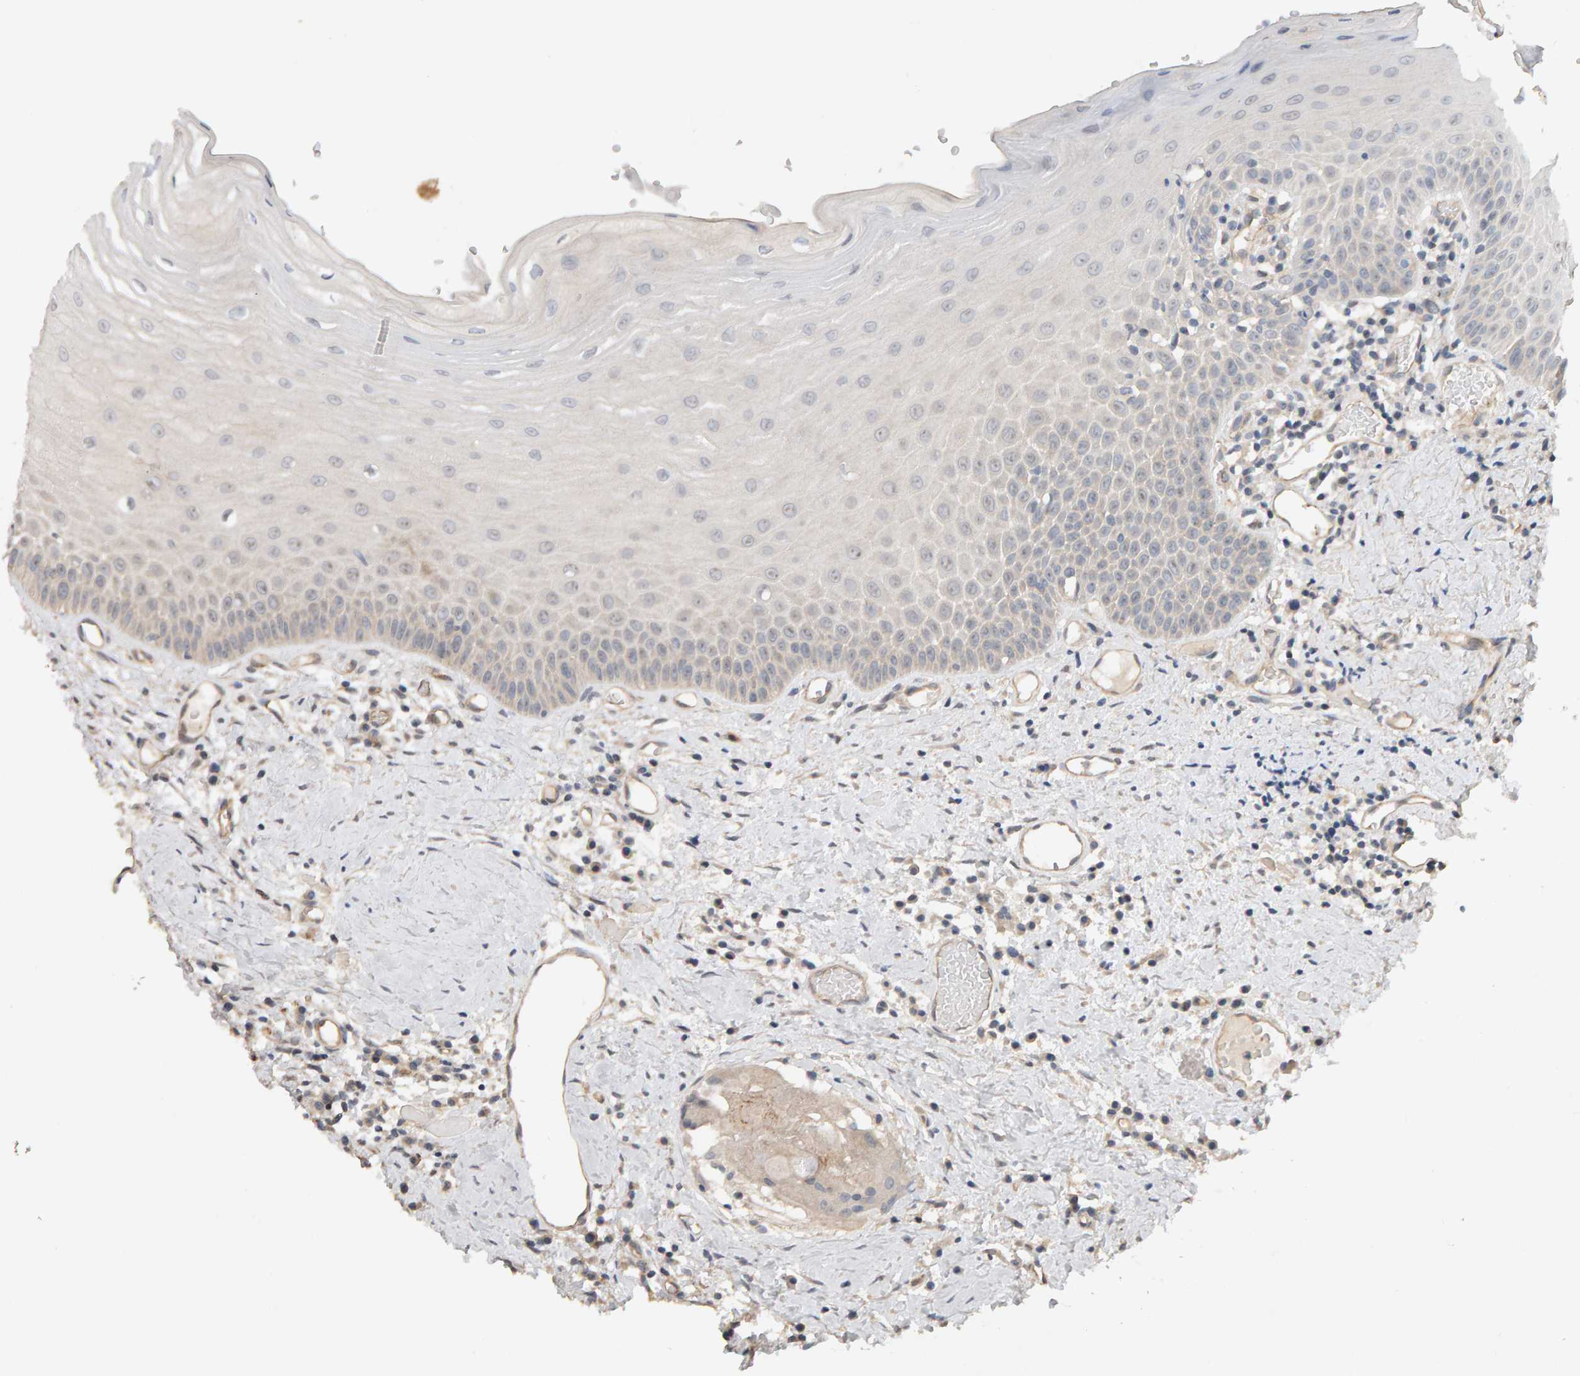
{"staining": {"intensity": "weak", "quantity": "<25%", "location": "cytoplasmic/membranous"}, "tissue": "oral mucosa", "cell_type": "Squamous epithelial cells", "image_type": "normal", "snomed": [{"axis": "morphology", "description": "Normal tissue, NOS"}, {"axis": "topography", "description": "Skeletal muscle"}, {"axis": "topography", "description": "Oral tissue"}, {"axis": "topography", "description": "Peripheral nerve tissue"}], "caption": "Immunohistochemistry (IHC) image of unremarkable human oral mucosa stained for a protein (brown), which reveals no positivity in squamous epithelial cells. (DAB (3,3'-diaminobenzidine) immunohistochemistry visualized using brightfield microscopy, high magnification).", "gene": "PPP1R16A", "patient": {"sex": "female", "age": 84}}